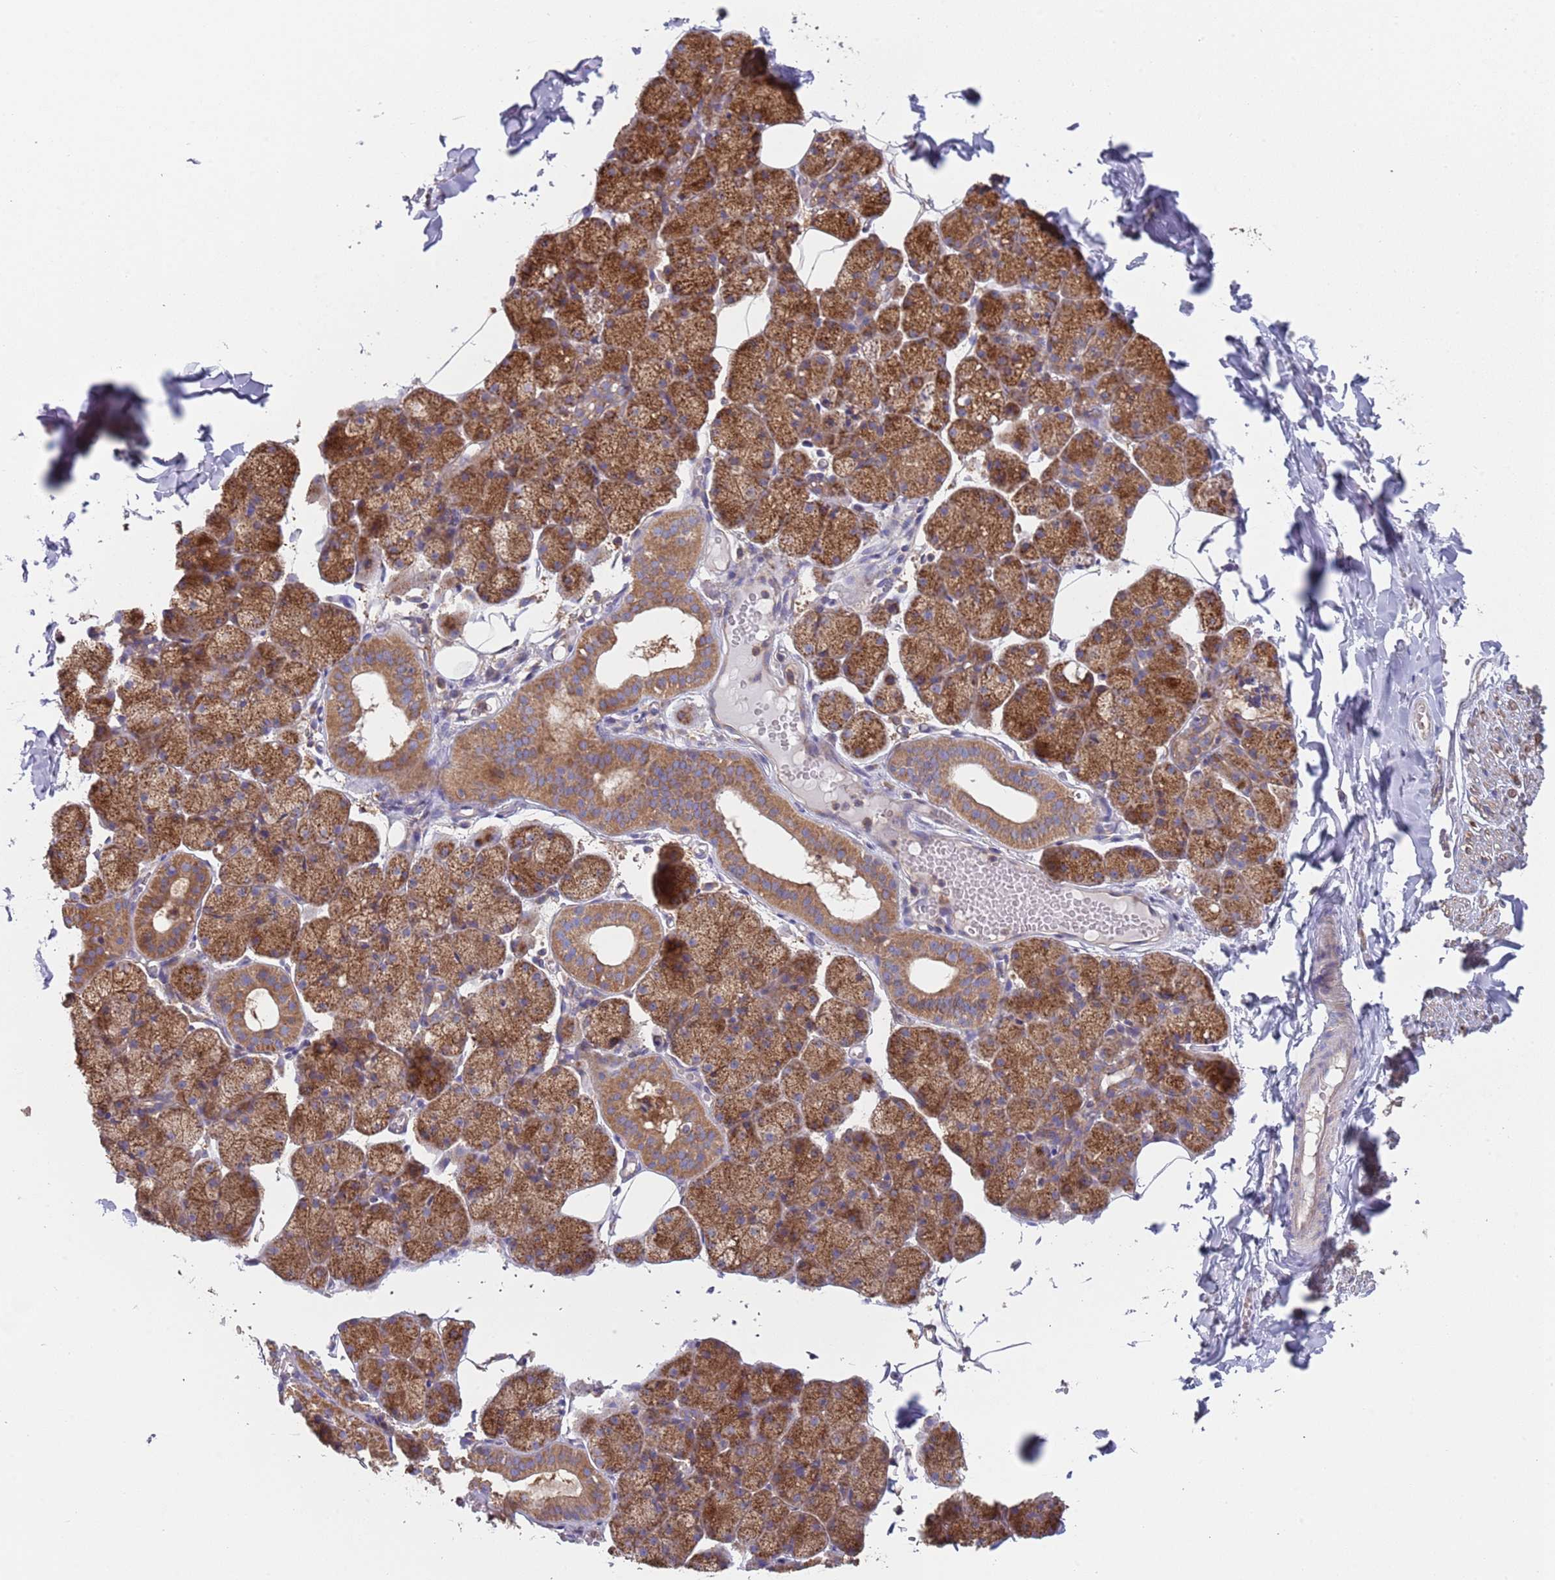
{"staining": {"intensity": "strong", "quantity": ">75%", "location": "cytoplasmic/membranous"}, "tissue": "soft tissue", "cell_type": "Chondrocytes", "image_type": "normal", "snomed": [{"axis": "morphology", "description": "Normal tissue, NOS"}, {"axis": "topography", "description": "Salivary gland"}, {"axis": "topography", "description": "Peripheral nerve tissue"}], "caption": "This is an image of immunohistochemistry (IHC) staining of benign soft tissue, which shows strong staining in the cytoplasmic/membranous of chondrocytes.", "gene": "GDI1", "patient": {"sex": "male", "age": 38}}